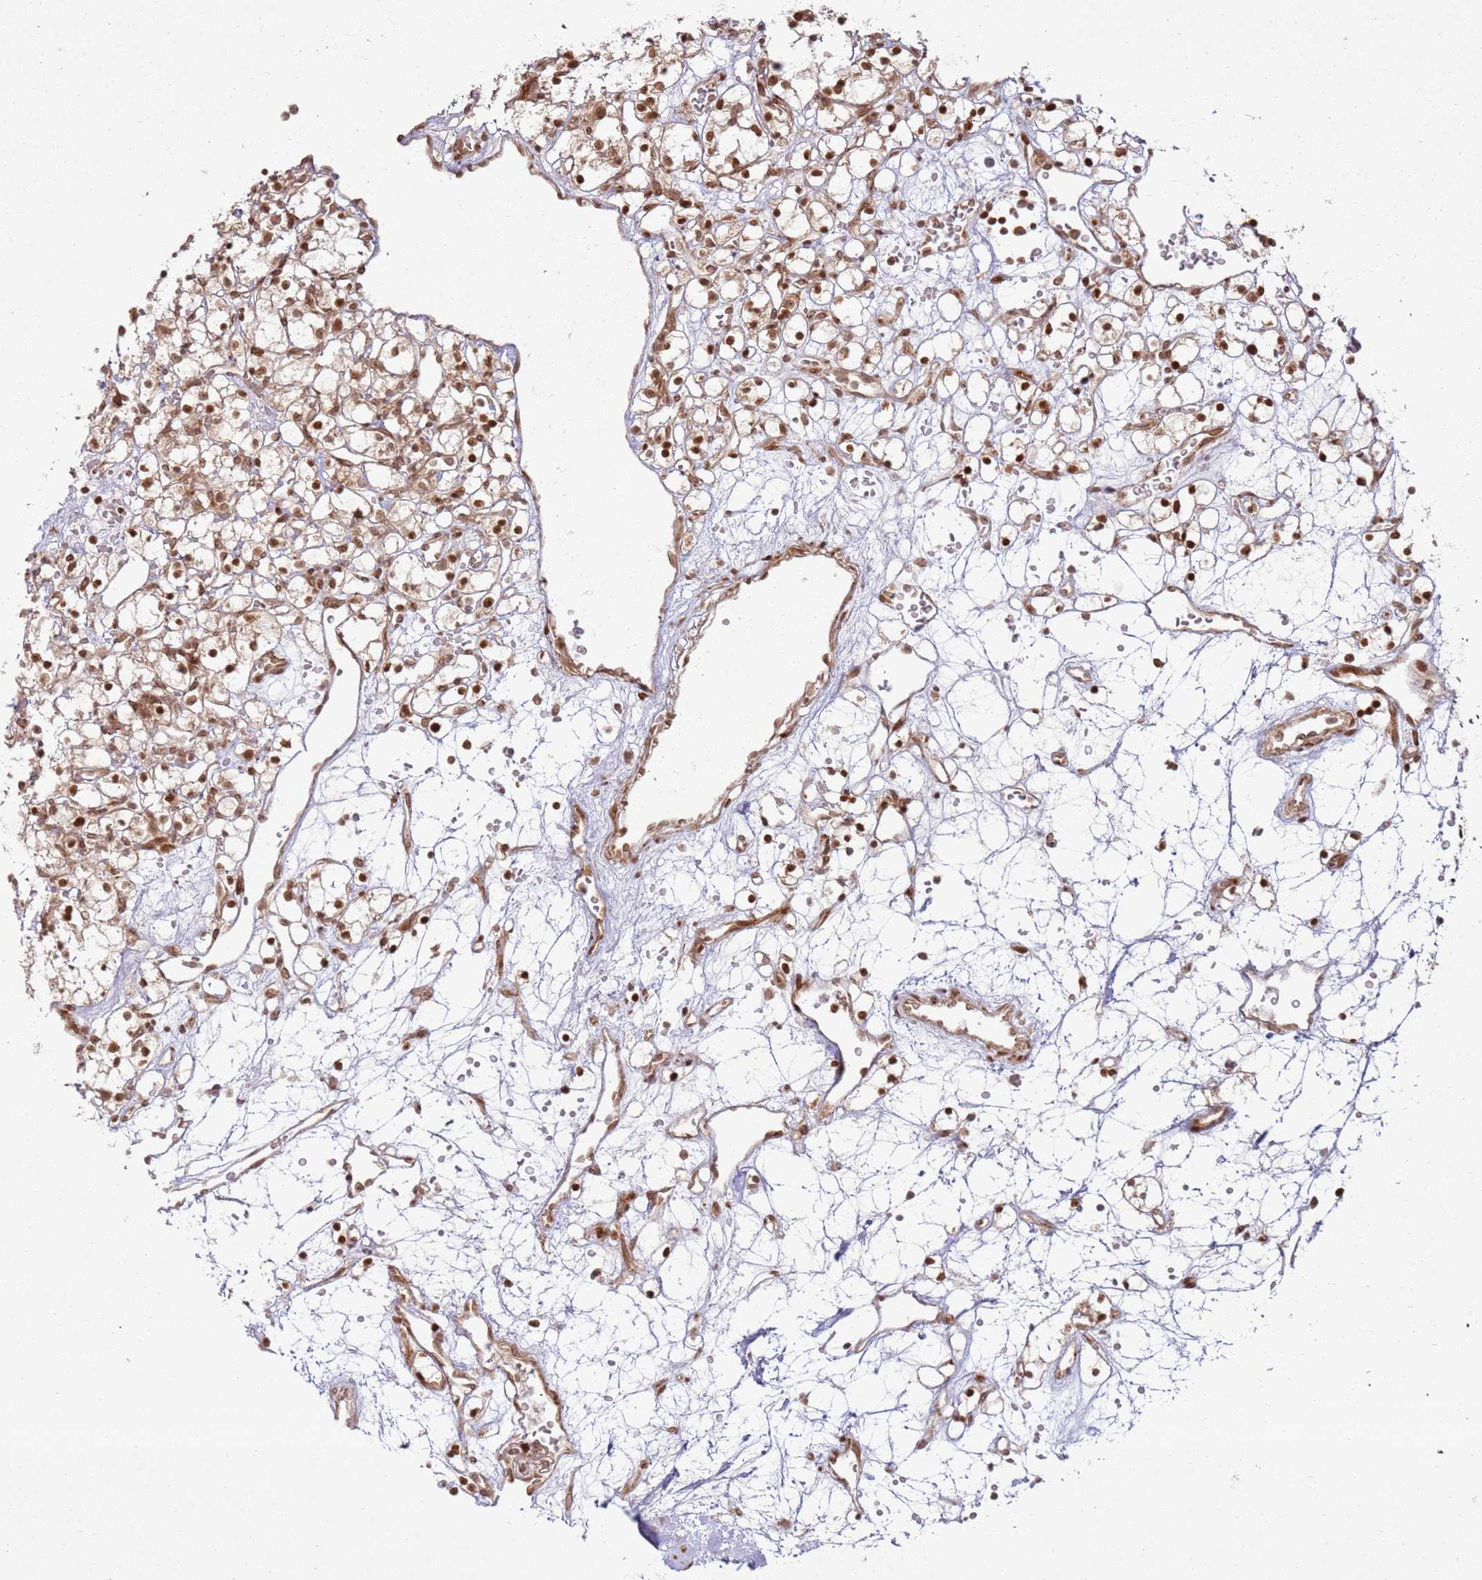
{"staining": {"intensity": "moderate", "quantity": ">75%", "location": "cytoplasmic/membranous,nuclear"}, "tissue": "renal cancer", "cell_type": "Tumor cells", "image_type": "cancer", "snomed": [{"axis": "morphology", "description": "Adenocarcinoma, NOS"}, {"axis": "topography", "description": "Kidney"}], "caption": "This is a micrograph of immunohistochemistry (IHC) staining of renal adenocarcinoma, which shows moderate staining in the cytoplasmic/membranous and nuclear of tumor cells.", "gene": "KLHL36", "patient": {"sex": "female", "age": 59}}